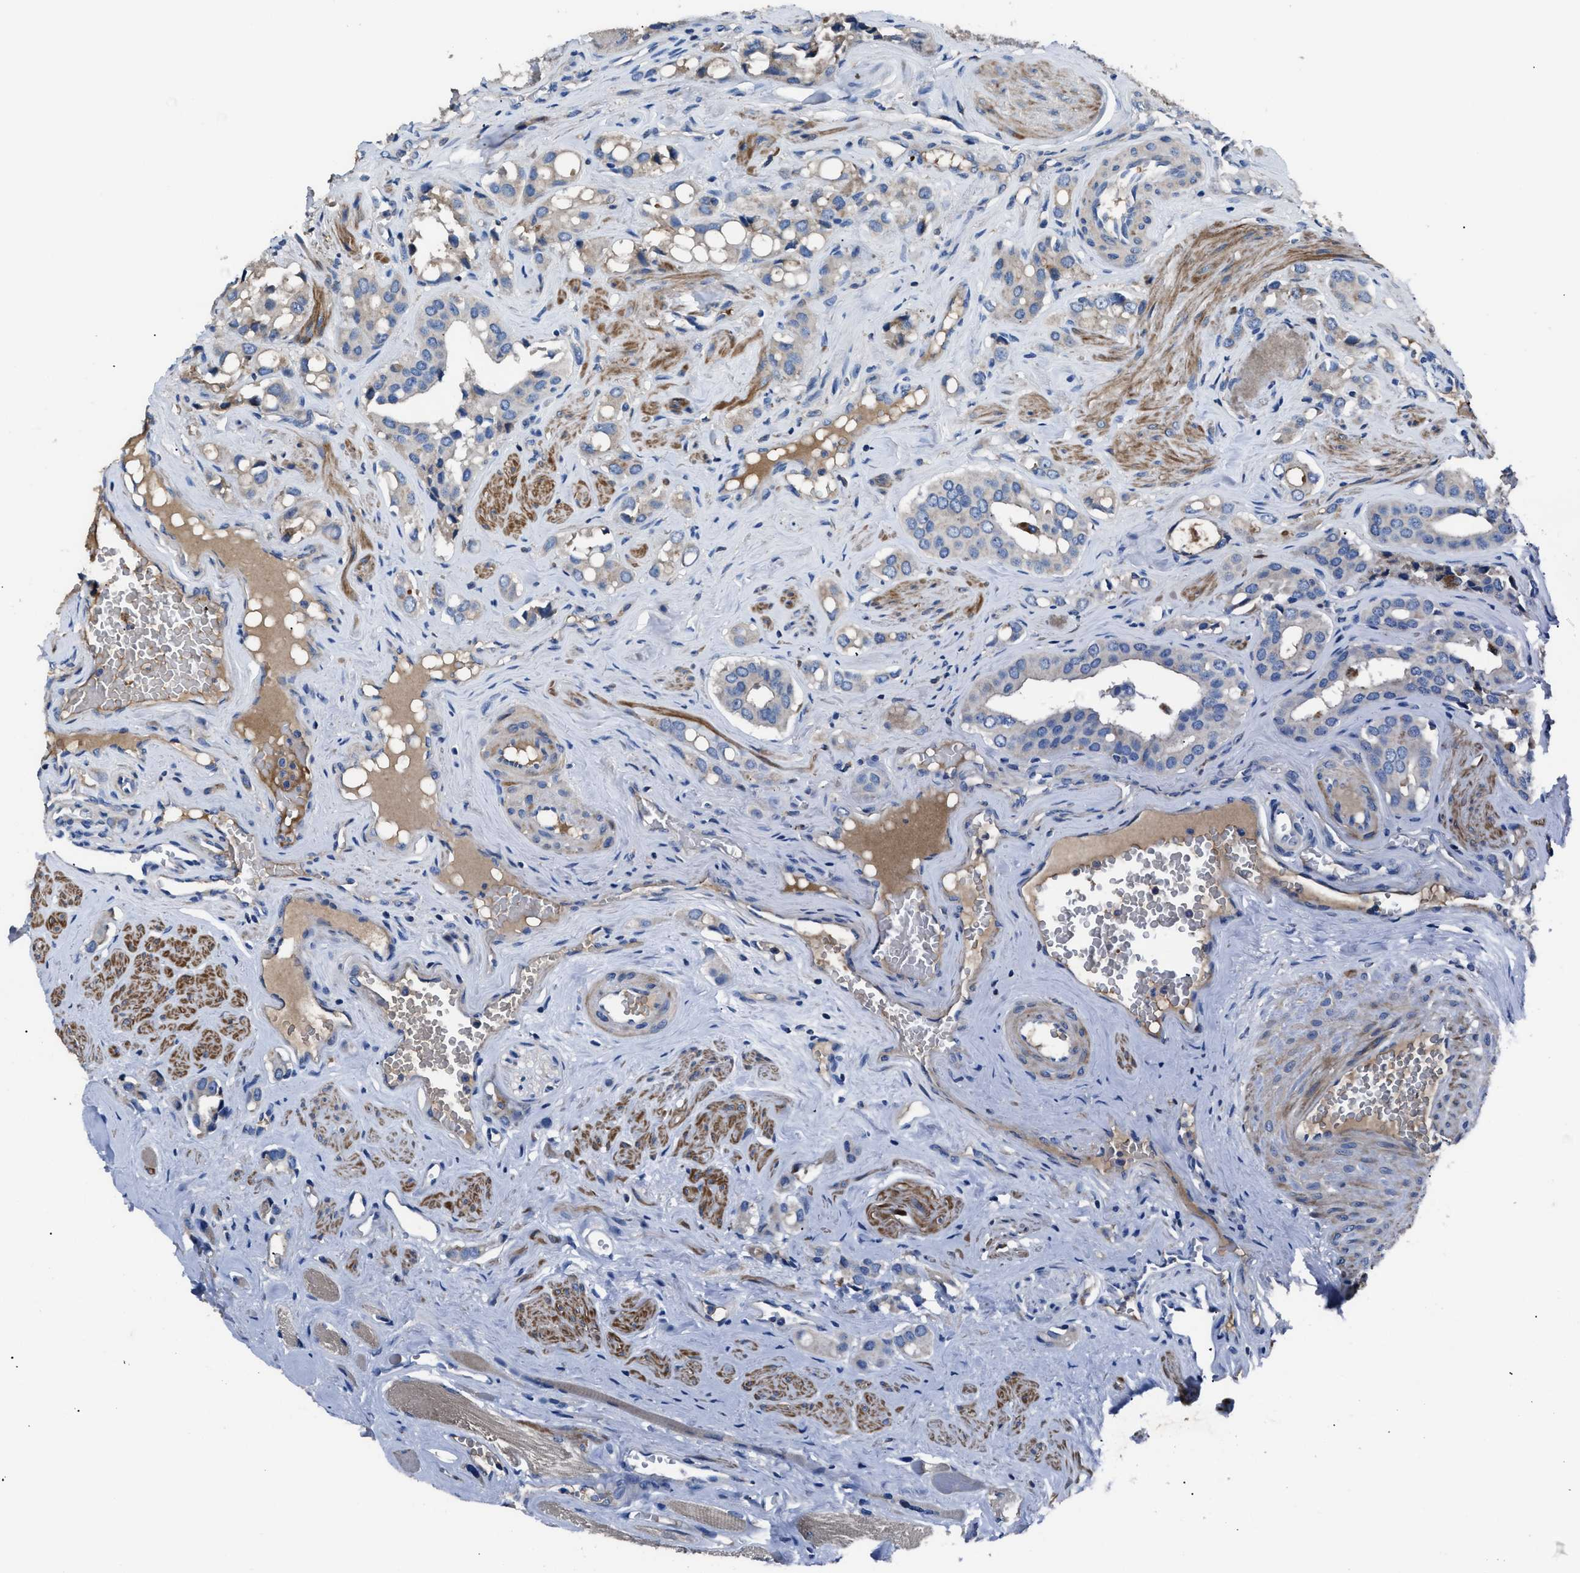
{"staining": {"intensity": "negative", "quantity": "none", "location": "none"}, "tissue": "prostate cancer", "cell_type": "Tumor cells", "image_type": "cancer", "snomed": [{"axis": "morphology", "description": "Adenocarcinoma, High grade"}, {"axis": "topography", "description": "Prostate"}], "caption": "Protein analysis of adenocarcinoma (high-grade) (prostate) shows no significant staining in tumor cells.", "gene": "SGCZ", "patient": {"sex": "male", "age": 52}}